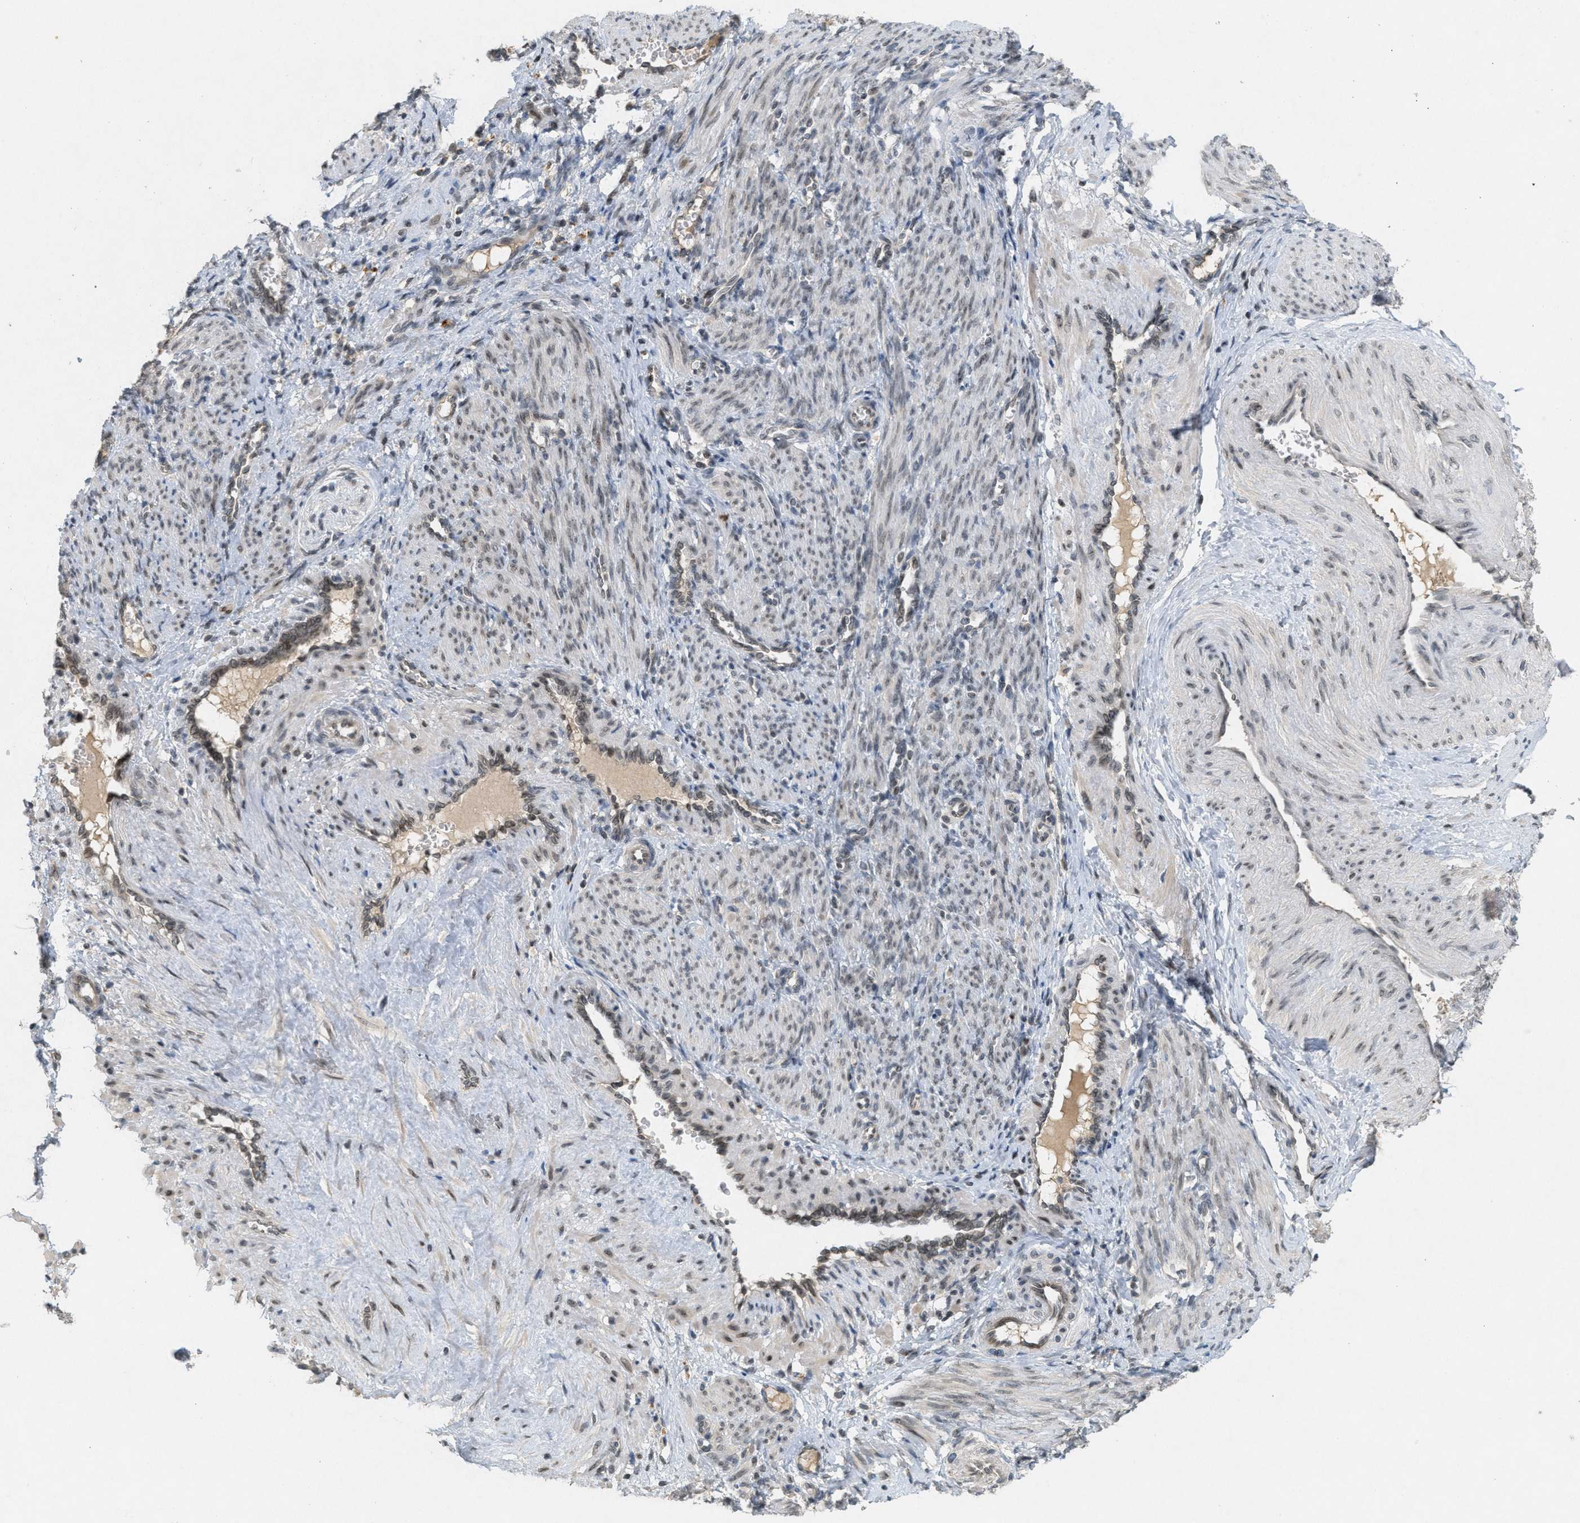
{"staining": {"intensity": "moderate", "quantity": ">75%", "location": "nuclear"}, "tissue": "smooth muscle", "cell_type": "Smooth muscle cells", "image_type": "normal", "snomed": [{"axis": "morphology", "description": "Normal tissue, NOS"}, {"axis": "topography", "description": "Endometrium"}], "caption": "An IHC photomicrograph of unremarkable tissue is shown. Protein staining in brown labels moderate nuclear positivity in smooth muscle within smooth muscle cells.", "gene": "ABHD6", "patient": {"sex": "female", "age": 33}}